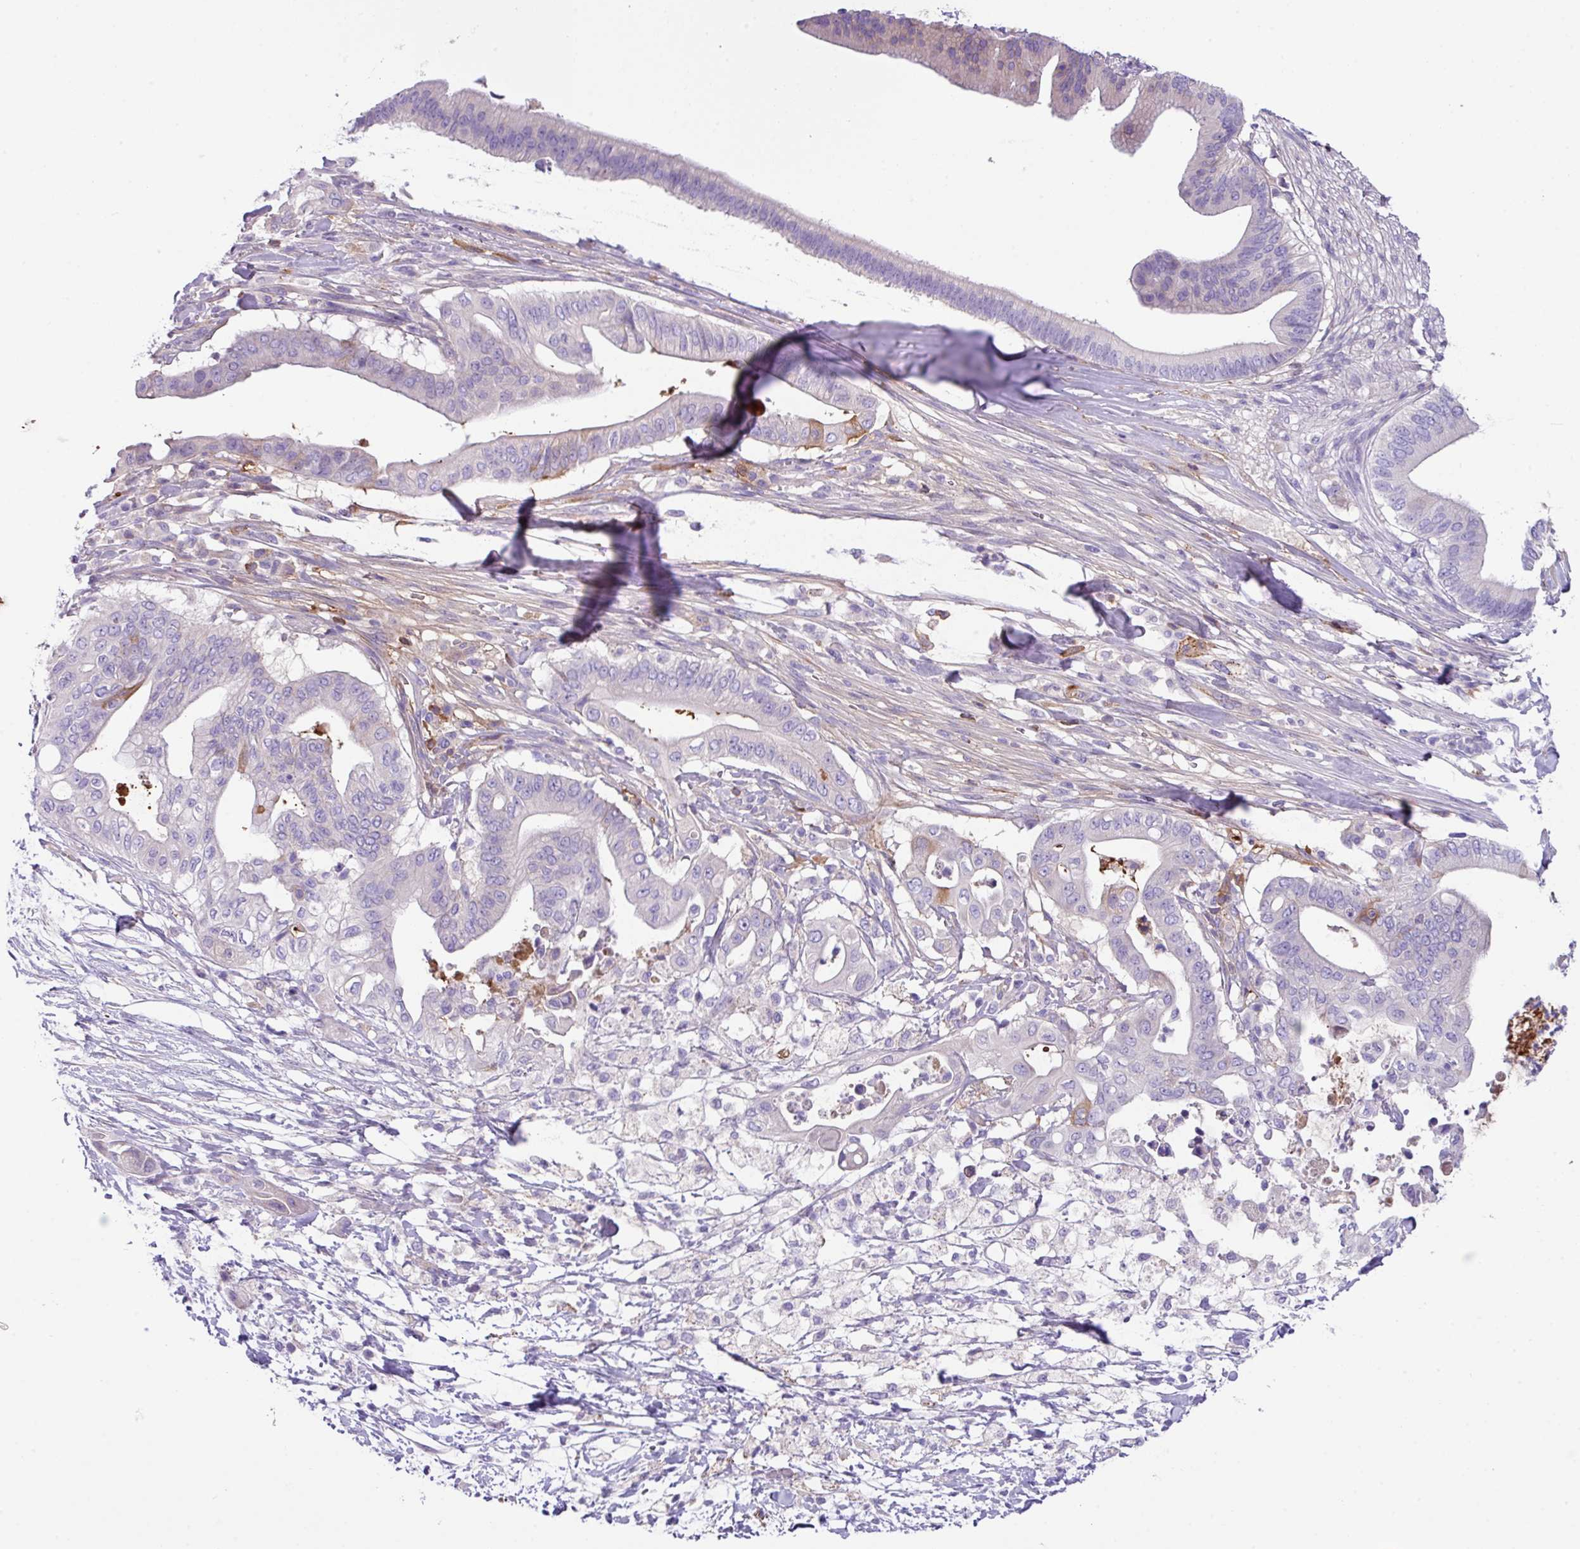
{"staining": {"intensity": "negative", "quantity": "none", "location": "none"}, "tissue": "pancreatic cancer", "cell_type": "Tumor cells", "image_type": "cancer", "snomed": [{"axis": "morphology", "description": "Adenocarcinoma, NOS"}, {"axis": "topography", "description": "Pancreas"}], "caption": "Pancreatic adenocarcinoma stained for a protein using immunohistochemistry demonstrates no positivity tumor cells.", "gene": "DNAL1", "patient": {"sex": "male", "age": 68}}